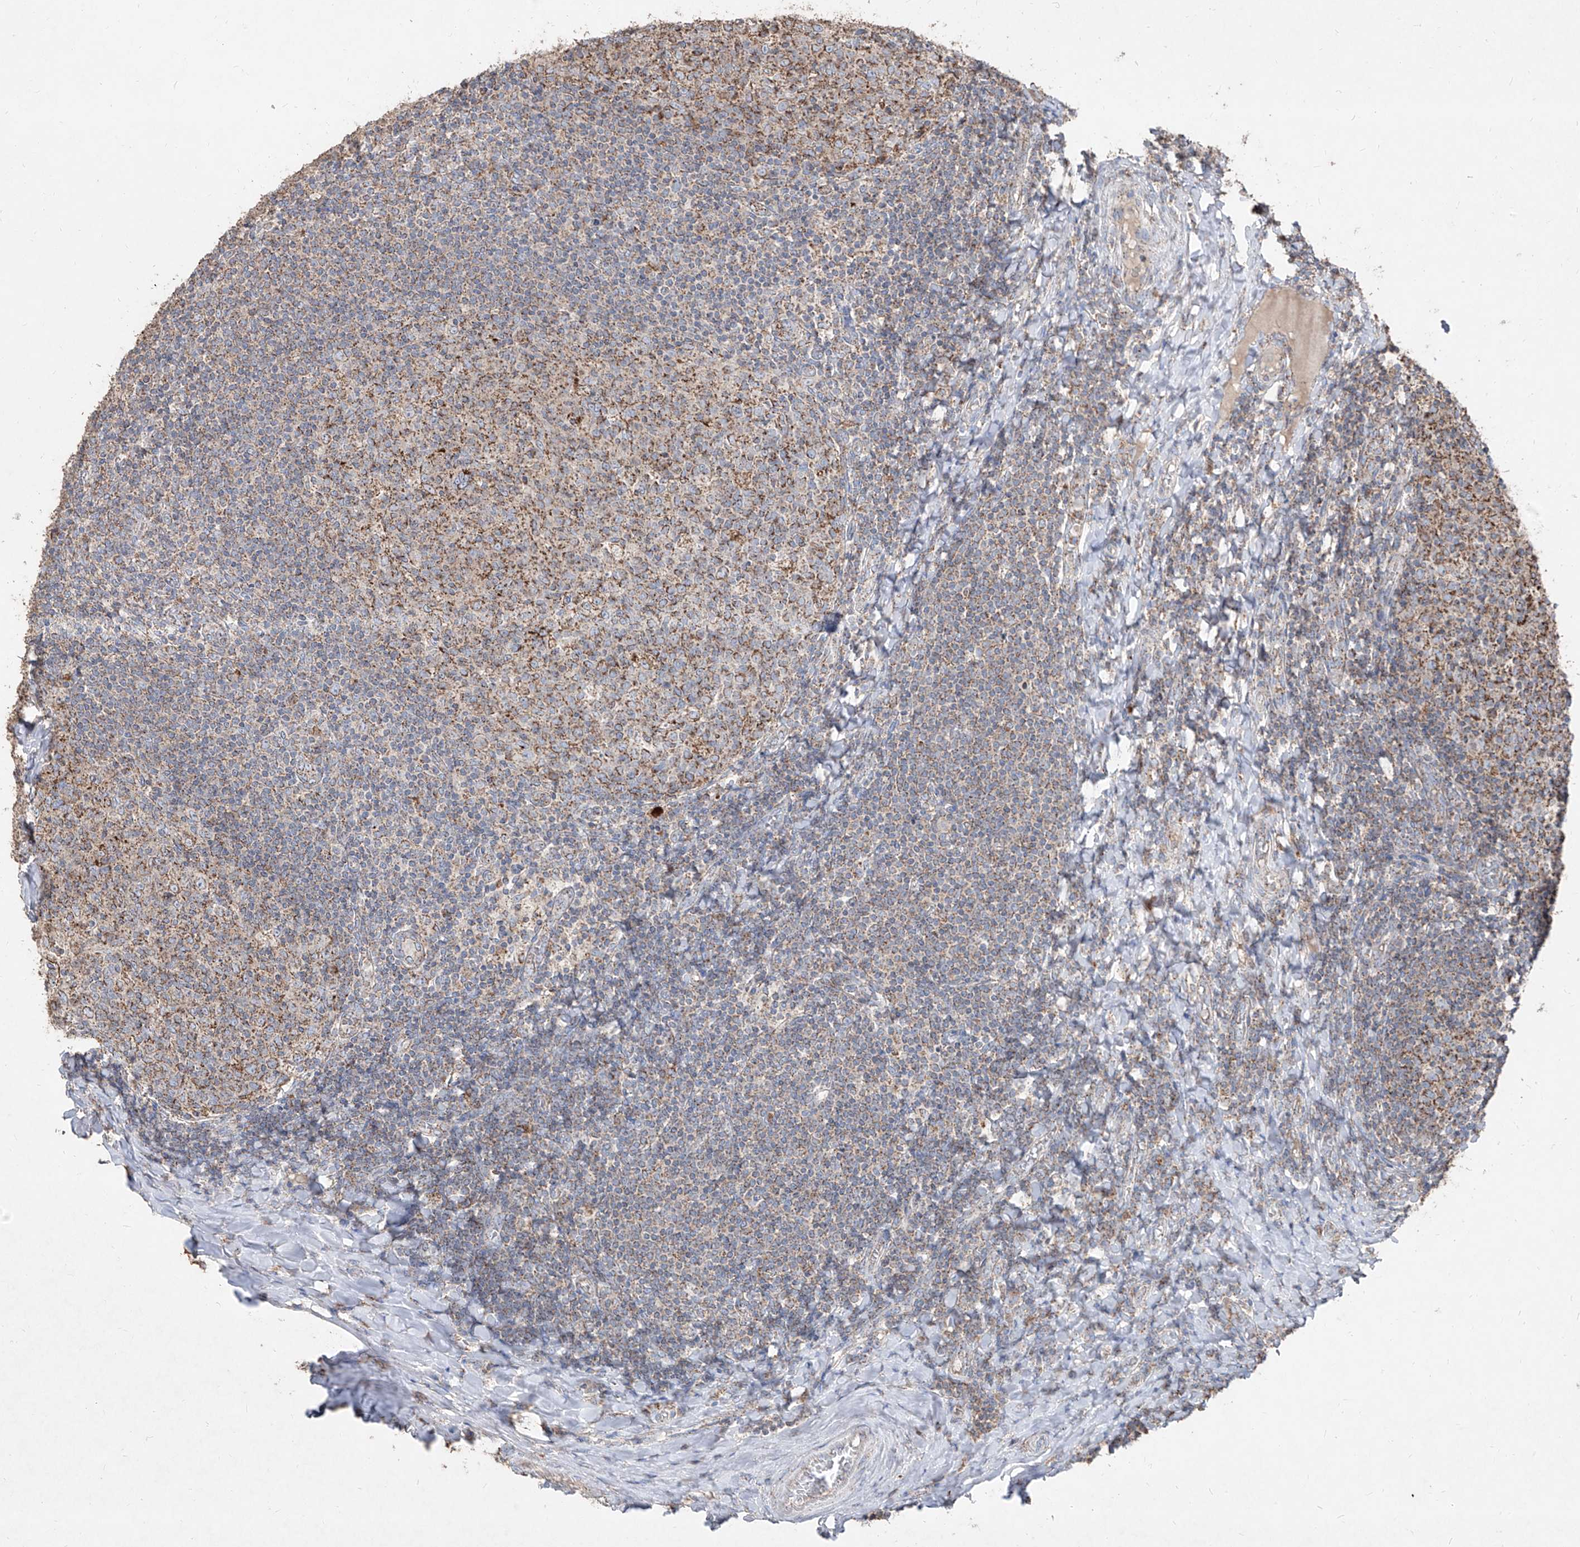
{"staining": {"intensity": "moderate", "quantity": ">75%", "location": "cytoplasmic/membranous"}, "tissue": "tonsil", "cell_type": "Germinal center cells", "image_type": "normal", "snomed": [{"axis": "morphology", "description": "Normal tissue, NOS"}, {"axis": "topography", "description": "Tonsil"}], "caption": "An immunohistochemistry (IHC) histopathology image of unremarkable tissue is shown. Protein staining in brown shows moderate cytoplasmic/membranous positivity in tonsil within germinal center cells. Immunohistochemistry stains the protein of interest in brown and the nuclei are stained blue.", "gene": "ABCD3", "patient": {"sex": "female", "age": 19}}